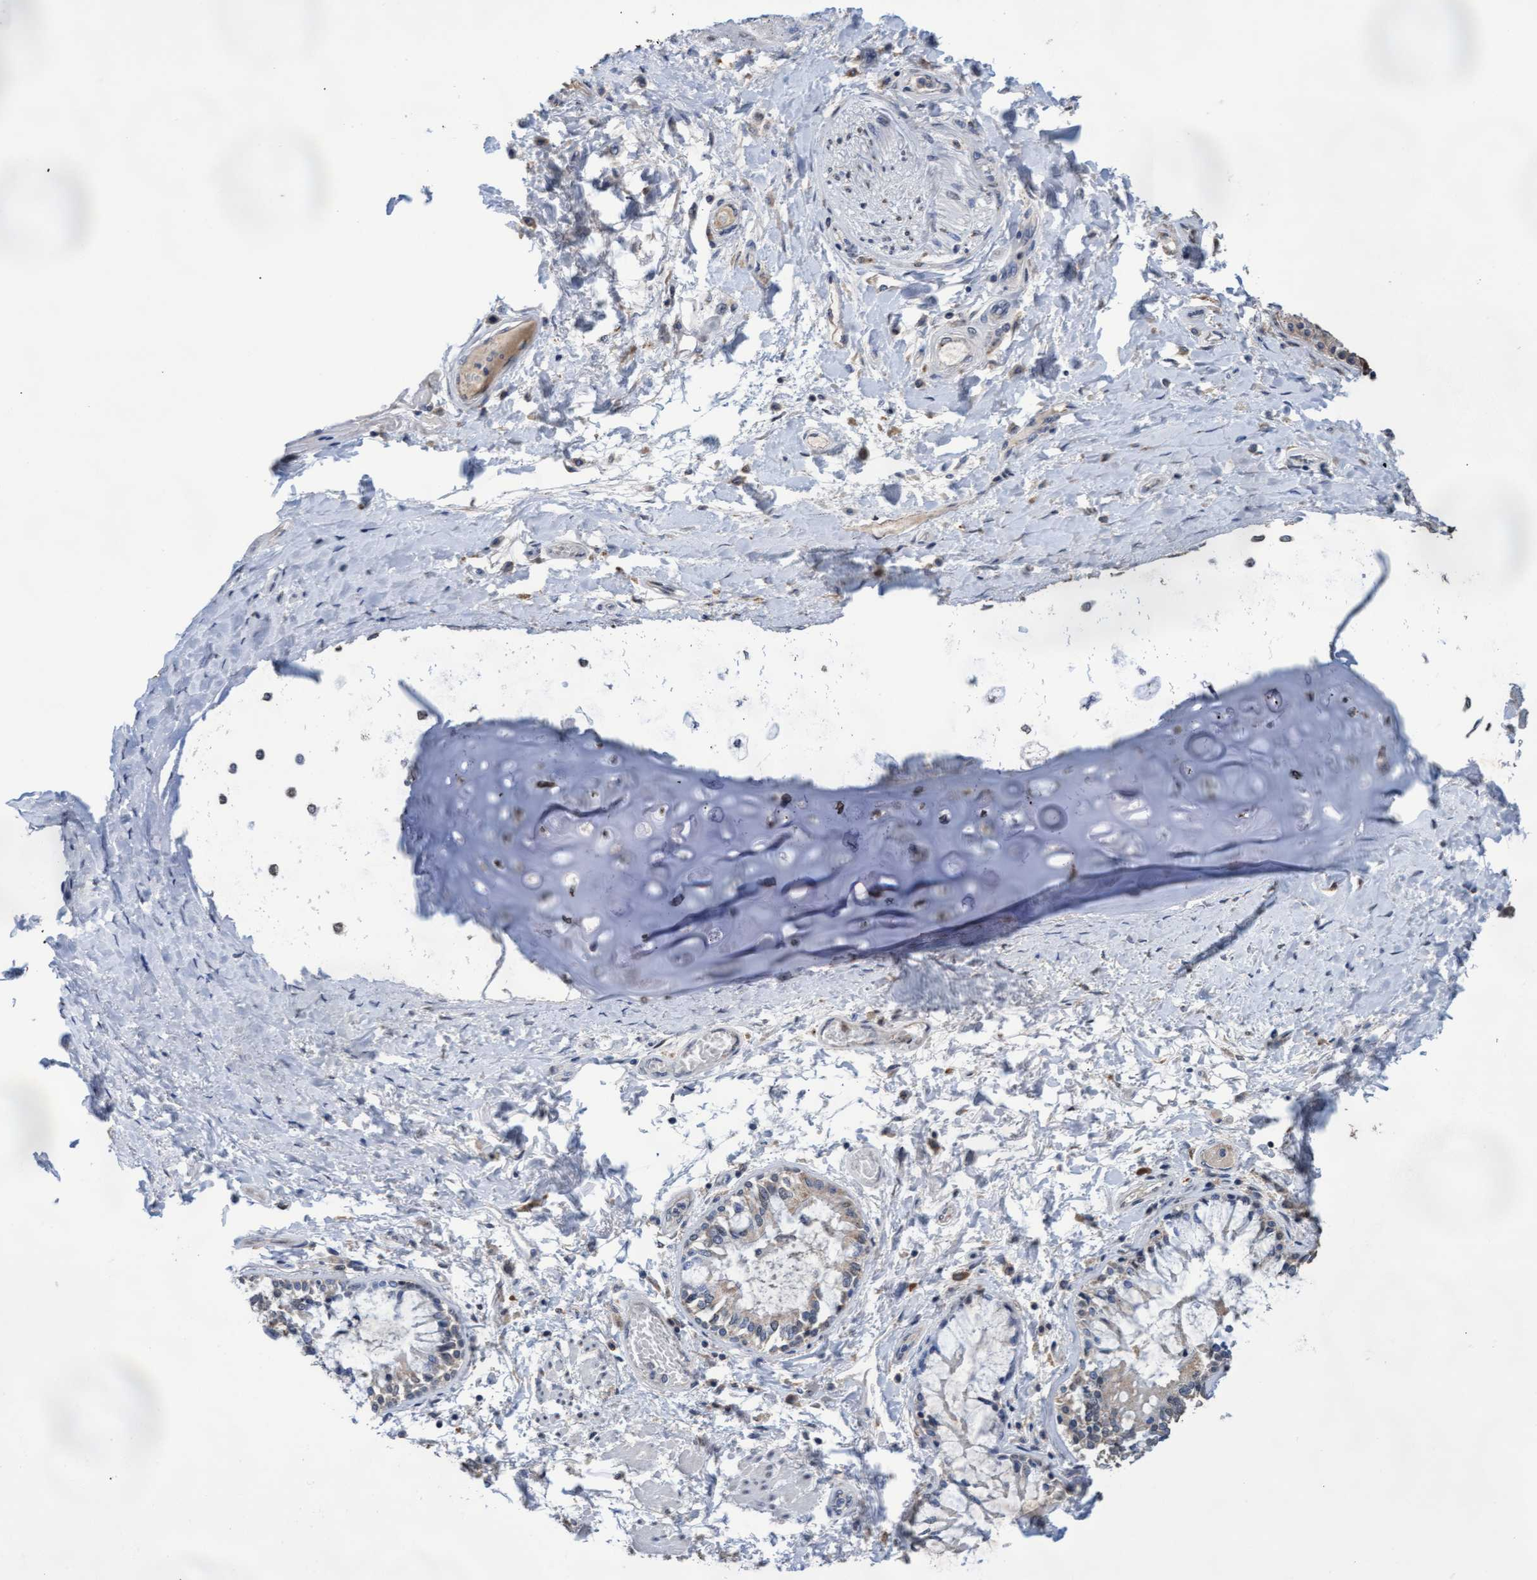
{"staining": {"intensity": "weak", "quantity": "<25%", "location": "cytoplasmic/membranous"}, "tissue": "lung cancer", "cell_type": "Tumor cells", "image_type": "cancer", "snomed": [{"axis": "morphology", "description": "Normal tissue, NOS"}, {"axis": "morphology", "description": "Squamous cell carcinoma, NOS"}, {"axis": "topography", "description": "Lymph node"}, {"axis": "topography", "description": "Cartilage tissue"}, {"axis": "topography", "description": "Bronchus"}, {"axis": "topography", "description": "Lung"}, {"axis": "topography", "description": "Peripheral nerve tissue"}], "caption": "Tumor cells are negative for brown protein staining in lung squamous cell carcinoma.", "gene": "GPR39", "patient": {"sex": "female", "age": 49}}